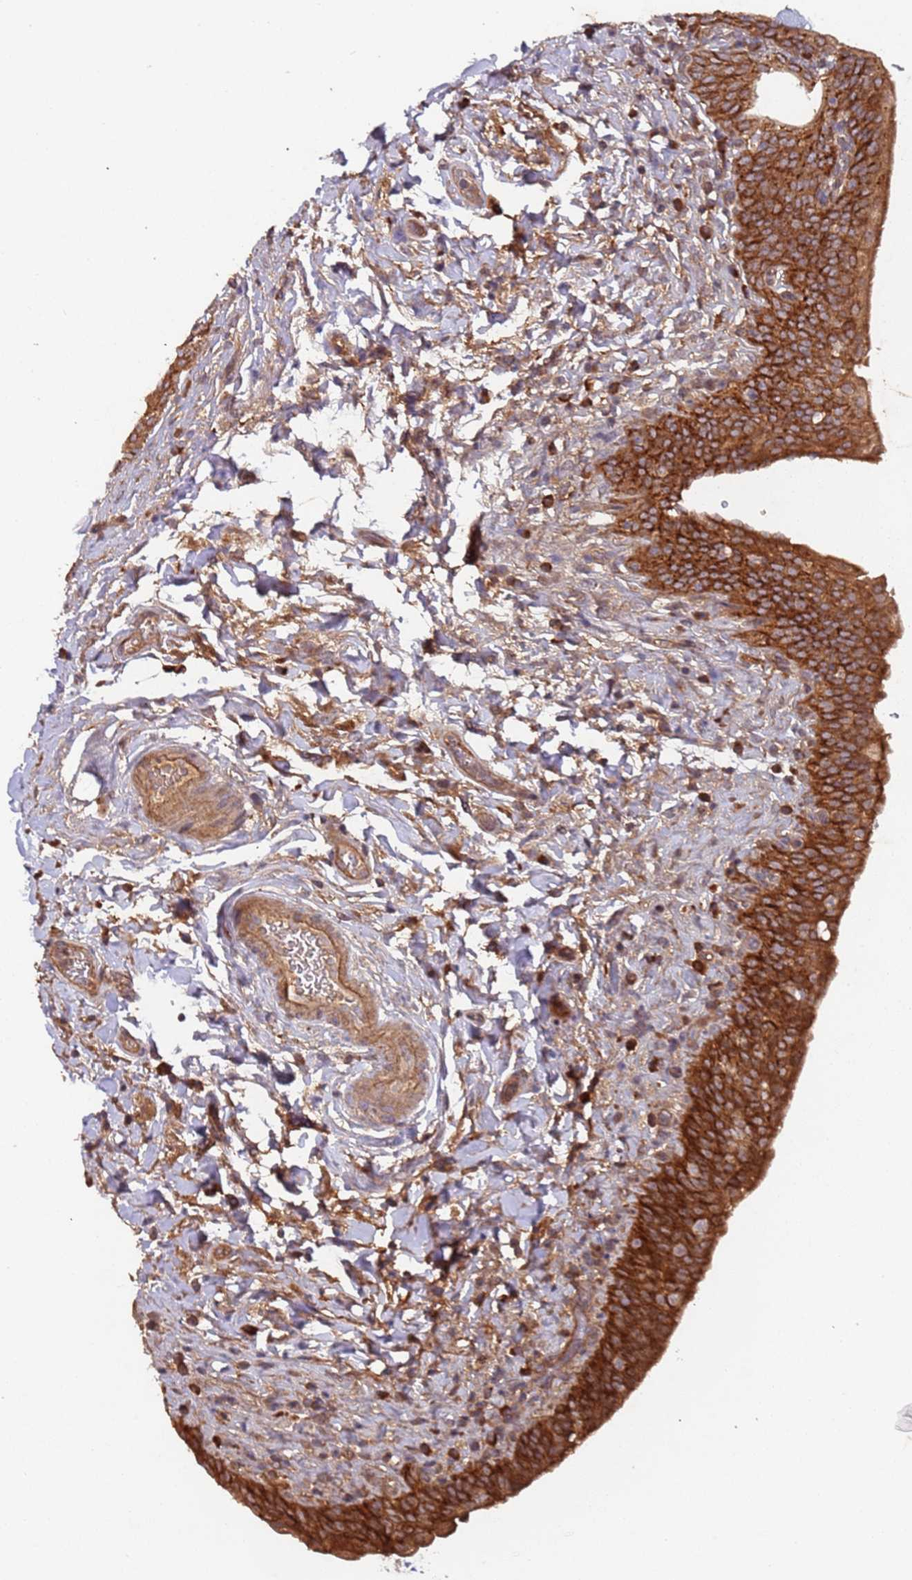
{"staining": {"intensity": "strong", "quantity": ">75%", "location": "cytoplasmic/membranous"}, "tissue": "urinary bladder", "cell_type": "Urothelial cells", "image_type": "normal", "snomed": [{"axis": "morphology", "description": "Normal tissue, NOS"}, {"axis": "topography", "description": "Urinary bladder"}], "caption": "A histopathology image of urinary bladder stained for a protein exhibits strong cytoplasmic/membranous brown staining in urothelial cells.", "gene": "KANSL1L", "patient": {"sex": "male", "age": 83}}